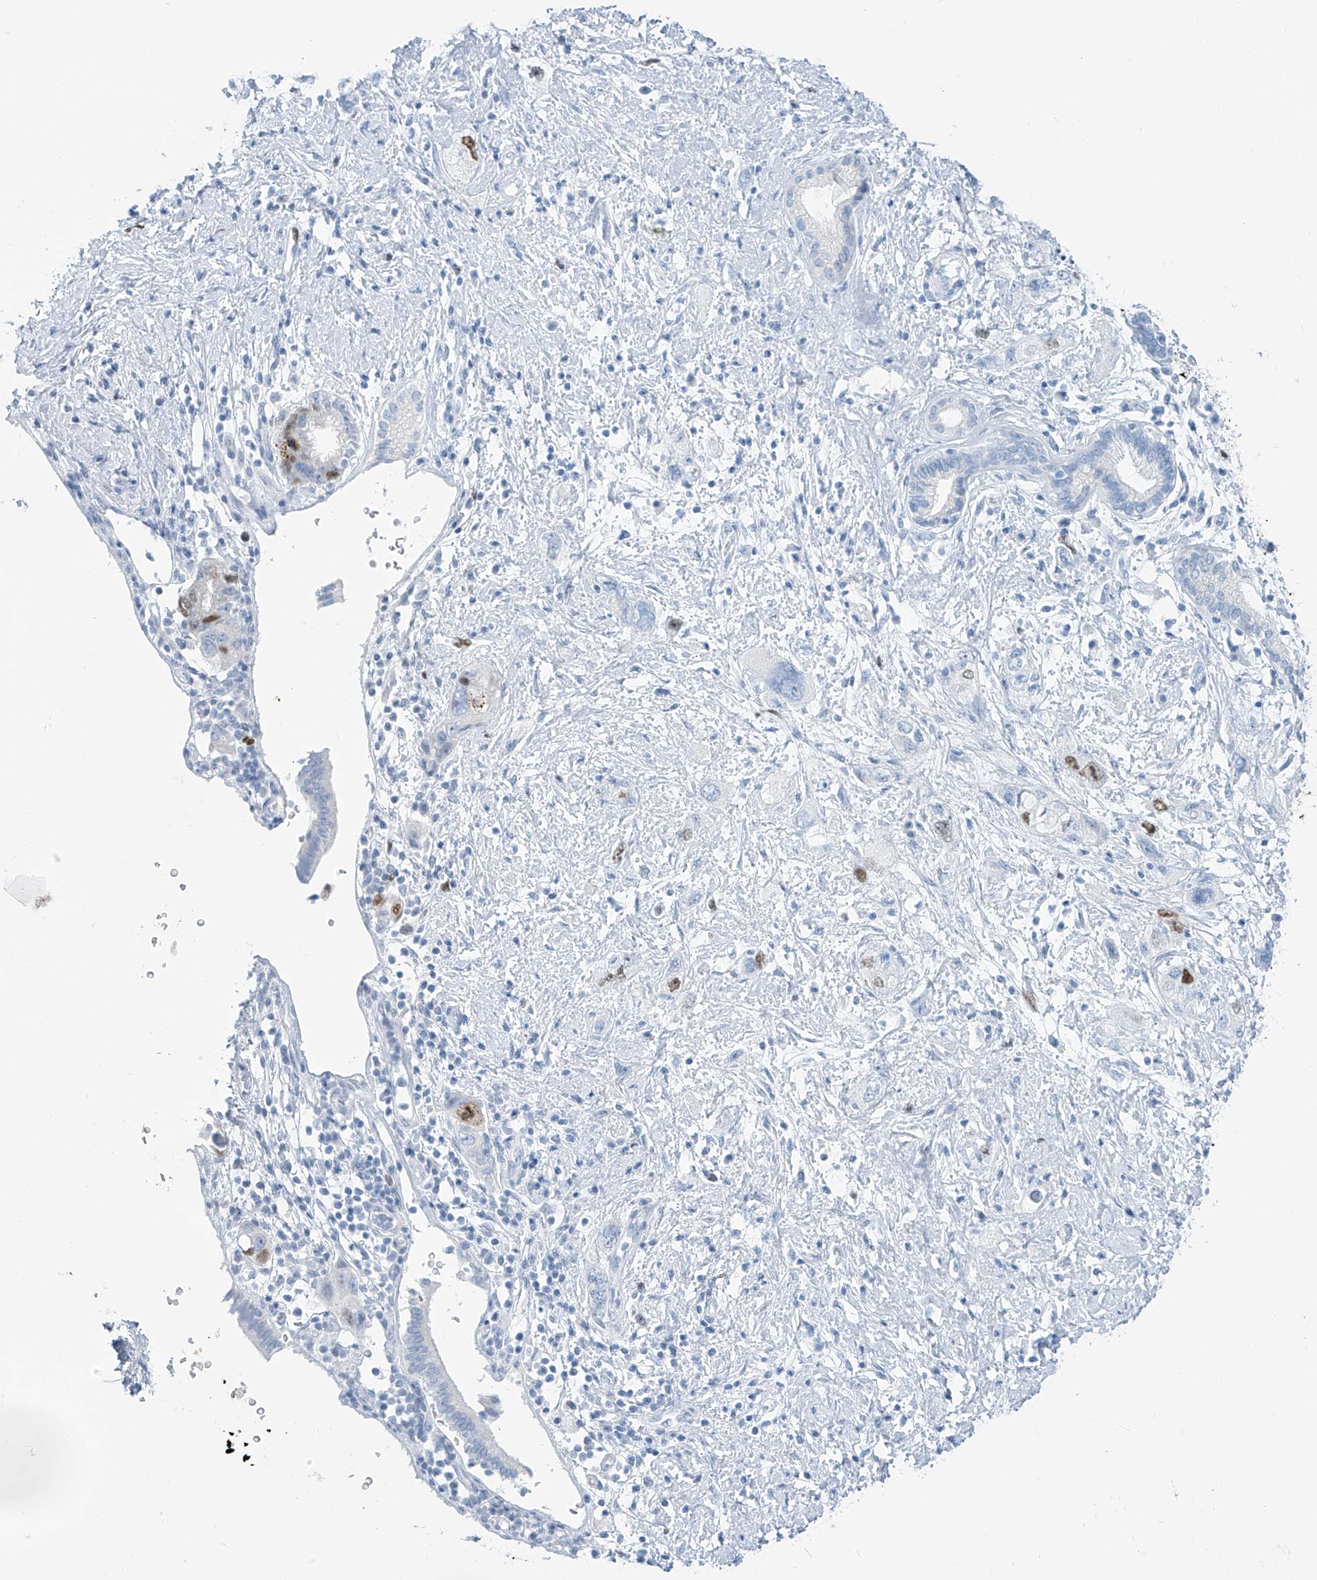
{"staining": {"intensity": "moderate", "quantity": "<25%", "location": "nuclear"}, "tissue": "pancreatic cancer", "cell_type": "Tumor cells", "image_type": "cancer", "snomed": [{"axis": "morphology", "description": "Adenocarcinoma, NOS"}, {"axis": "topography", "description": "Pancreas"}], "caption": "Pancreatic cancer (adenocarcinoma) stained for a protein (brown) exhibits moderate nuclear positive positivity in approximately <25% of tumor cells.", "gene": "SGO2", "patient": {"sex": "female", "age": 73}}